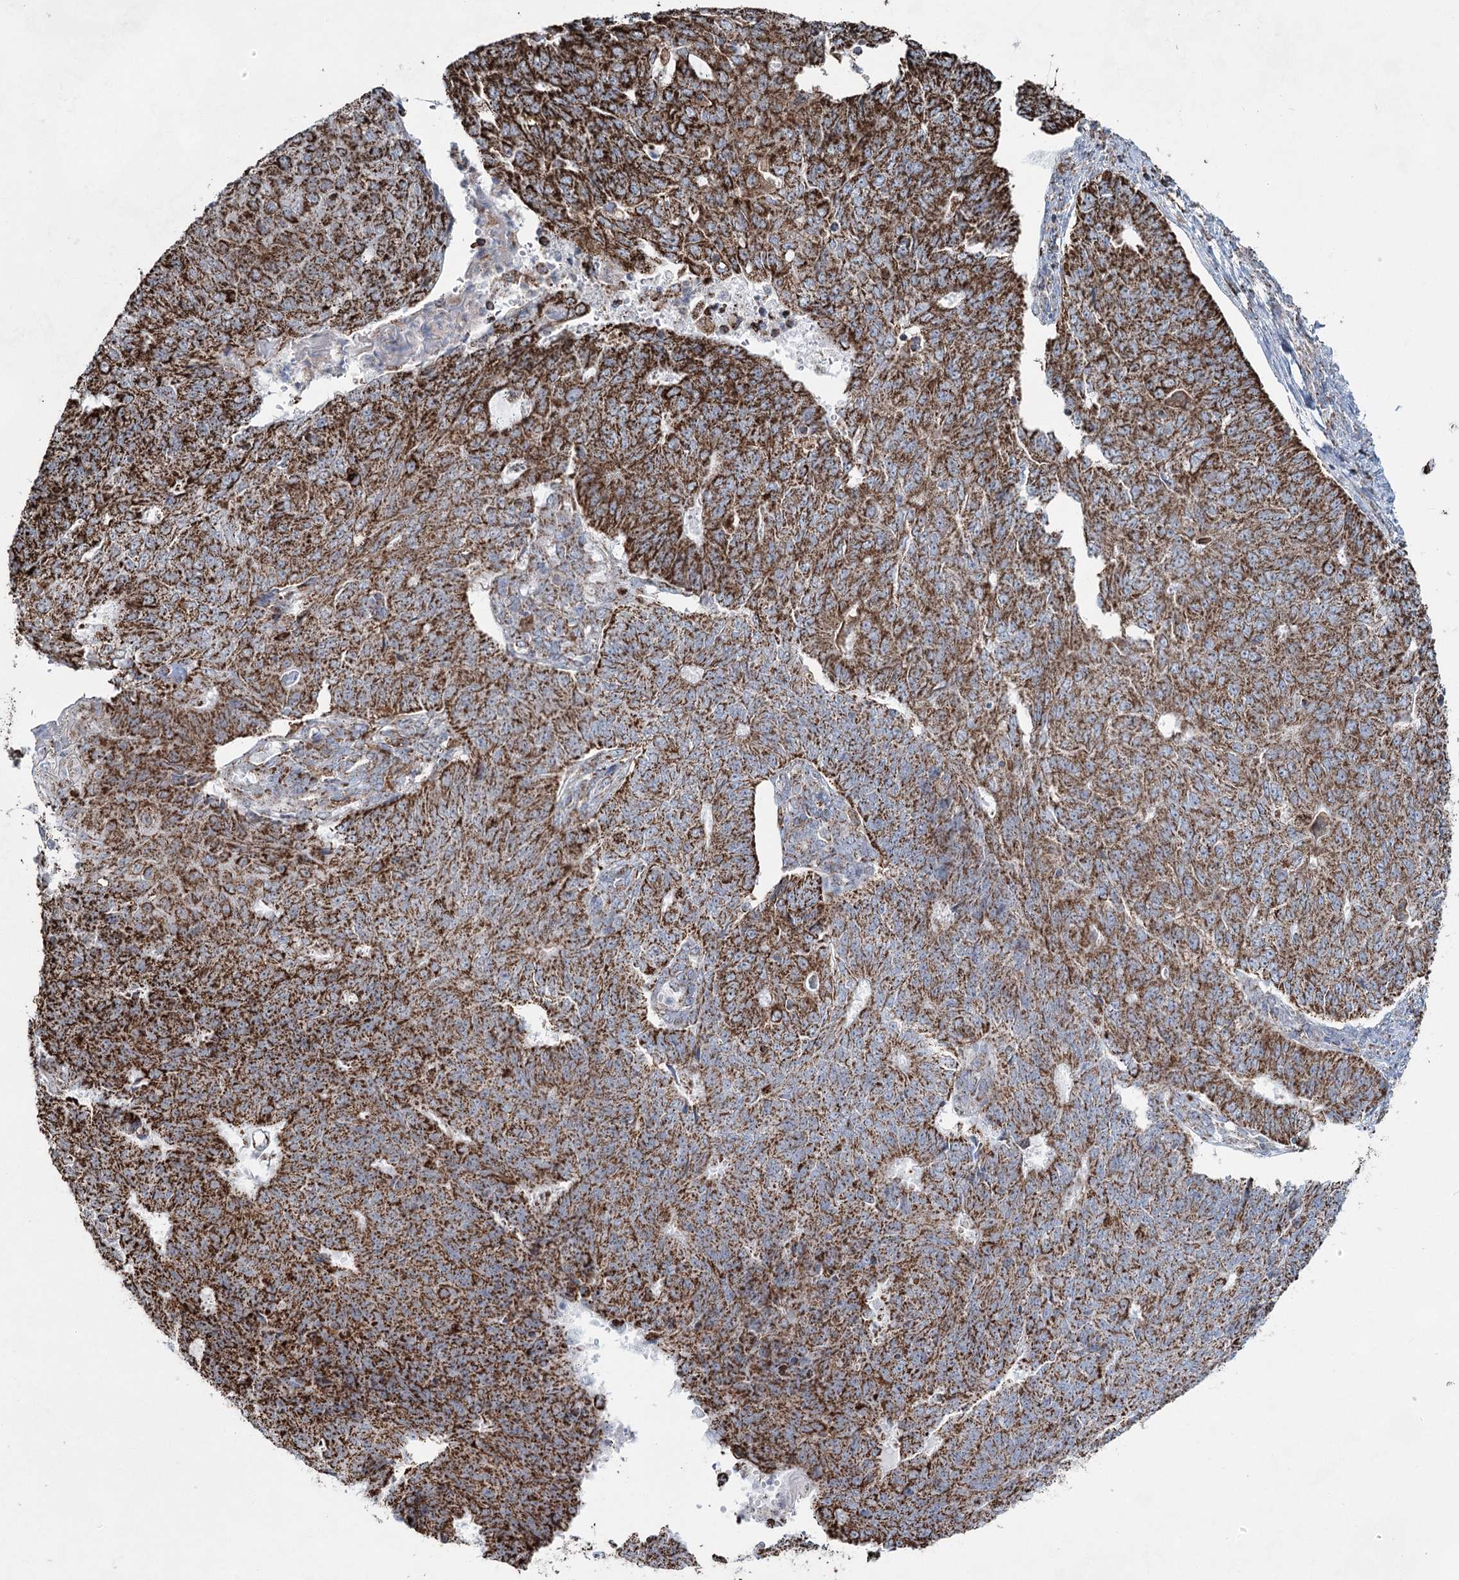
{"staining": {"intensity": "strong", "quantity": ">75%", "location": "cytoplasmic/membranous"}, "tissue": "endometrial cancer", "cell_type": "Tumor cells", "image_type": "cancer", "snomed": [{"axis": "morphology", "description": "Adenocarcinoma, NOS"}, {"axis": "topography", "description": "Endometrium"}], "caption": "An immunohistochemistry (IHC) image of neoplastic tissue is shown. Protein staining in brown shows strong cytoplasmic/membranous positivity in adenocarcinoma (endometrial) within tumor cells.", "gene": "CWF19L1", "patient": {"sex": "female", "age": 32}}